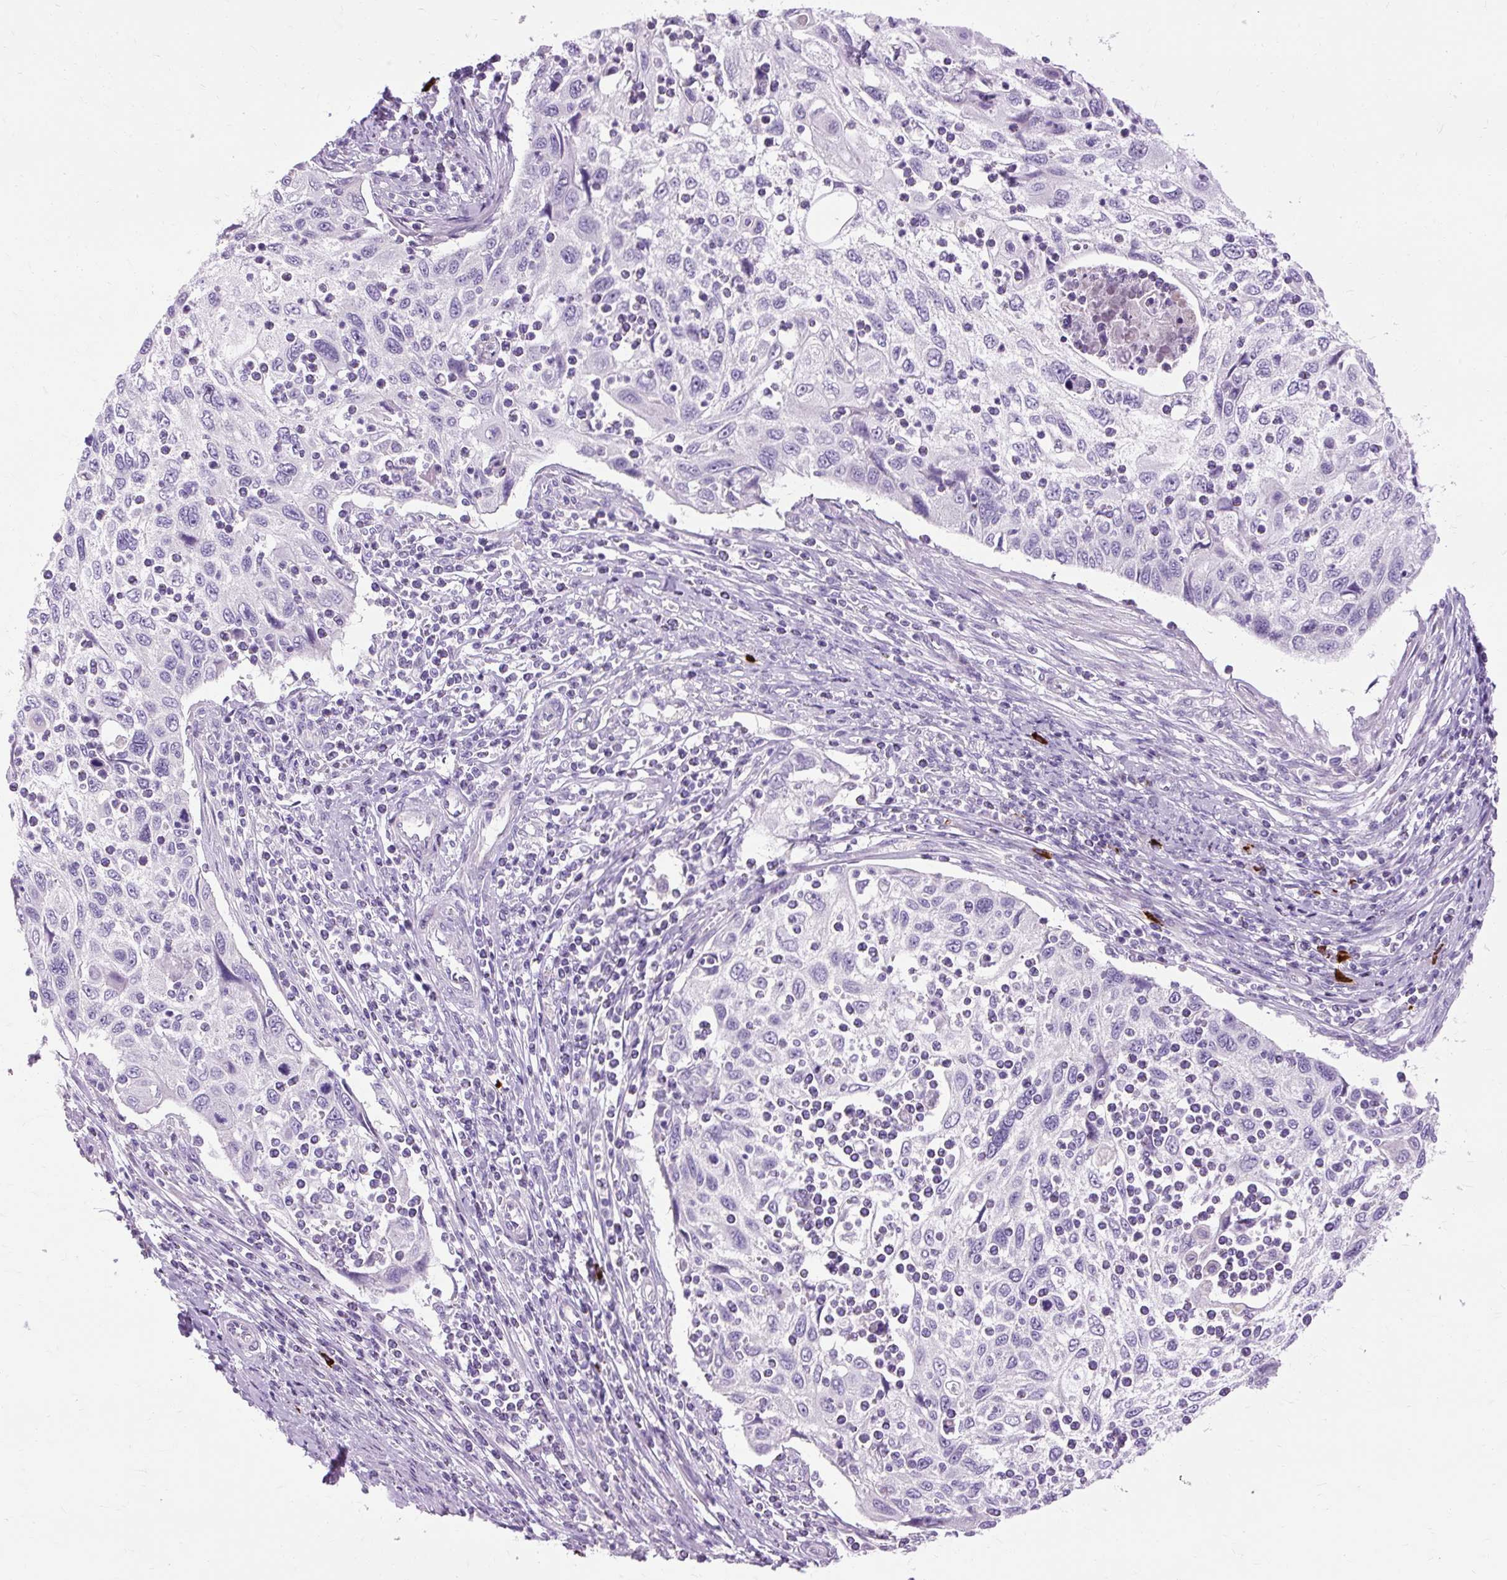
{"staining": {"intensity": "negative", "quantity": "none", "location": "none"}, "tissue": "cervical cancer", "cell_type": "Tumor cells", "image_type": "cancer", "snomed": [{"axis": "morphology", "description": "Squamous cell carcinoma, NOS"}, {"axis": "topography", "description": "Cervix"}], "caption": "Tumor cells show no significant staining in cervical cancer (squamous cell carcinoma).", "gene": "ARRDC2", "patient": {"sex": "female", "age": 70}}